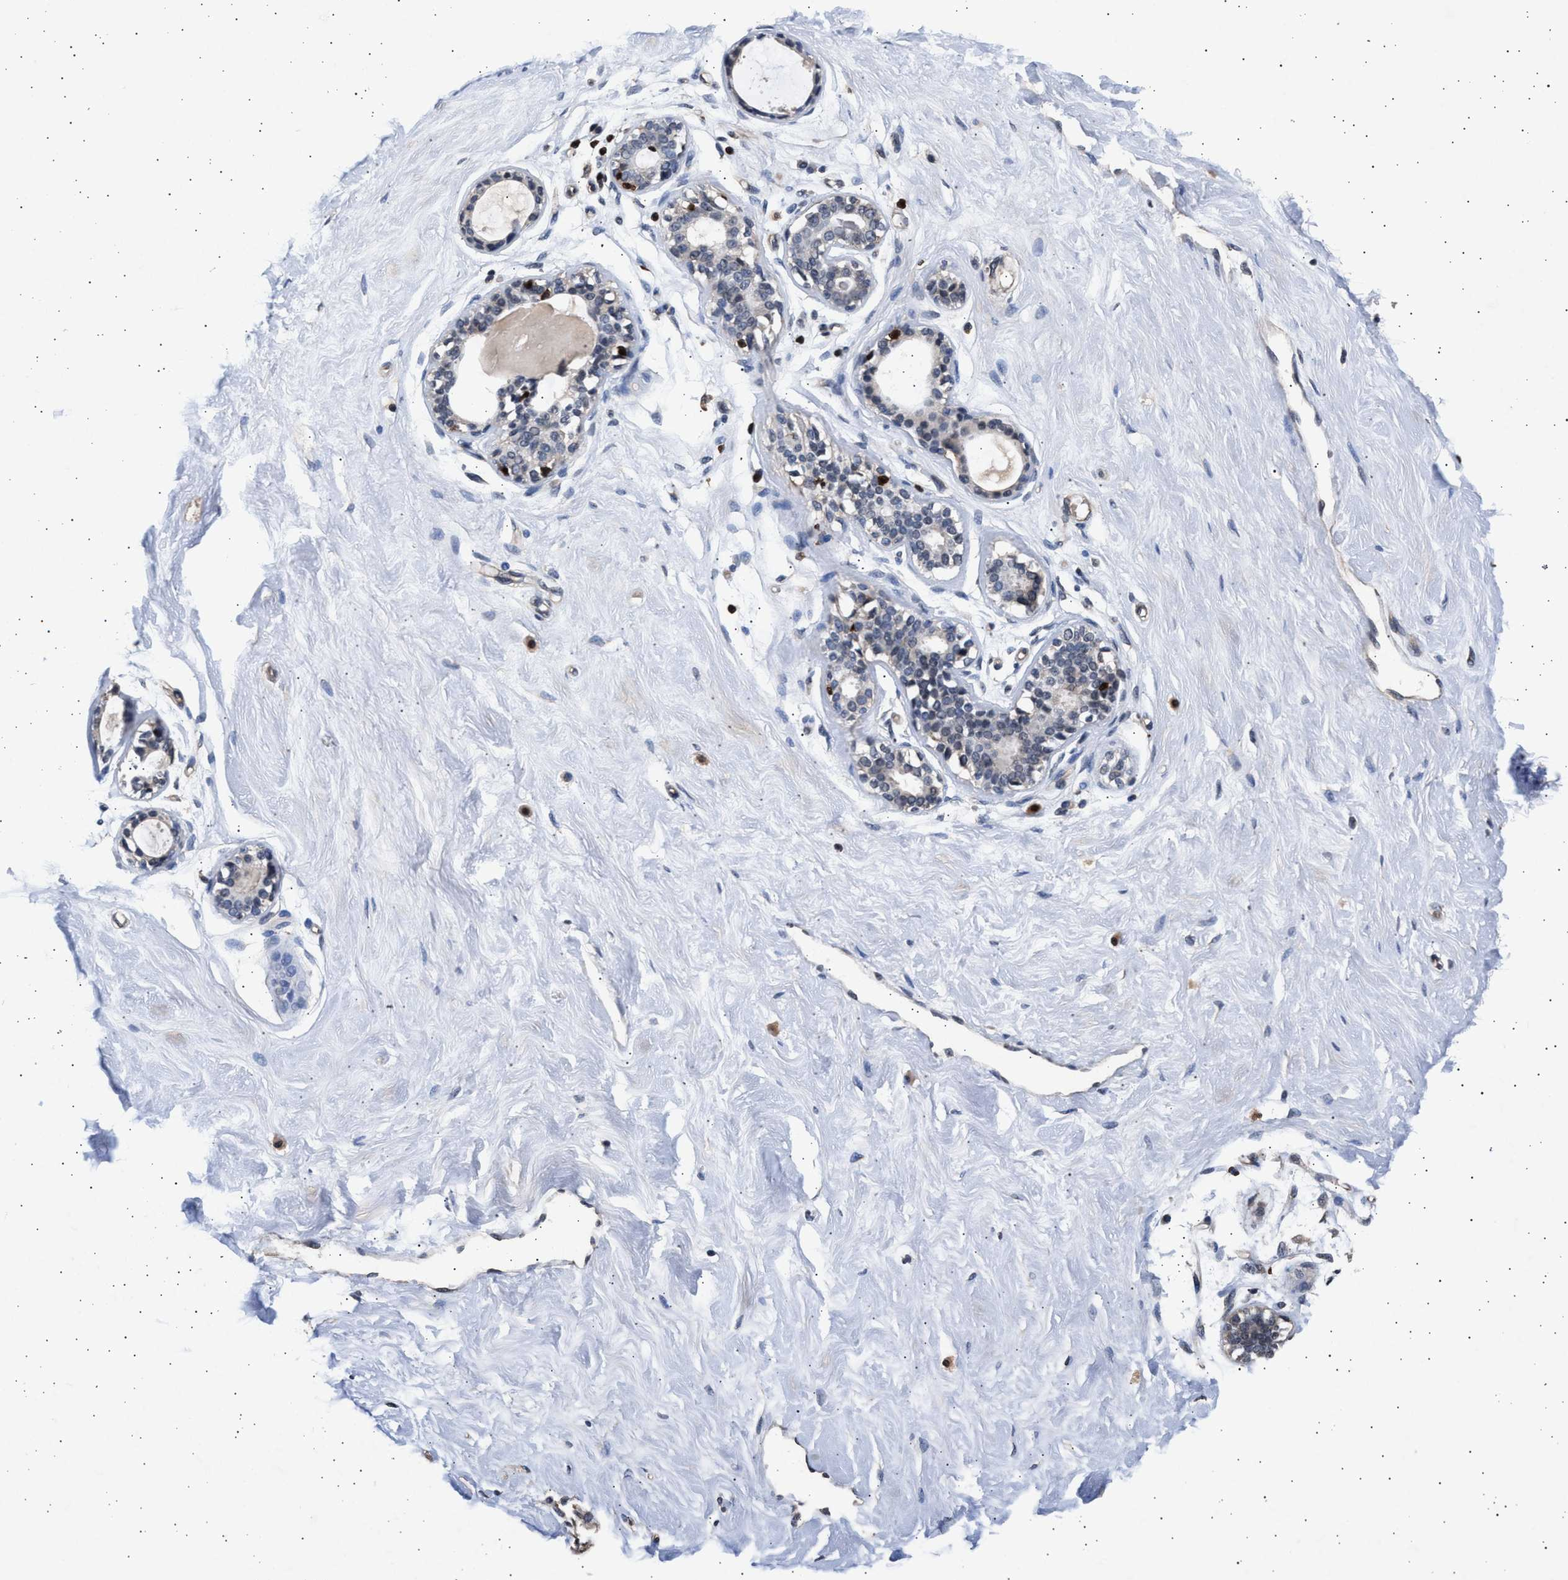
{"staining": {"intensity": "negative", "quantity": "none", "location": "none"}, "tissue": "breast", "cell_type": "Adipocytes", "image_type": "normal", "snomed": [{"axis": "morphology", "description": "Normal tissue, NOS"}, {"axis": "topography", "description": "Breast"}], "caption": "A histopathology image of breast stained for a protein reveals no brown staining in adipocytes. (Stains: DAB (3,3'-diaminobenzidine) immunohistochemistry (IHC) with hematoxylin counter stain, Microscopy: brightfield microscopy at high magnification).", "gene": "GRAP2", "patient": {"sex": "female", "age": 23}}